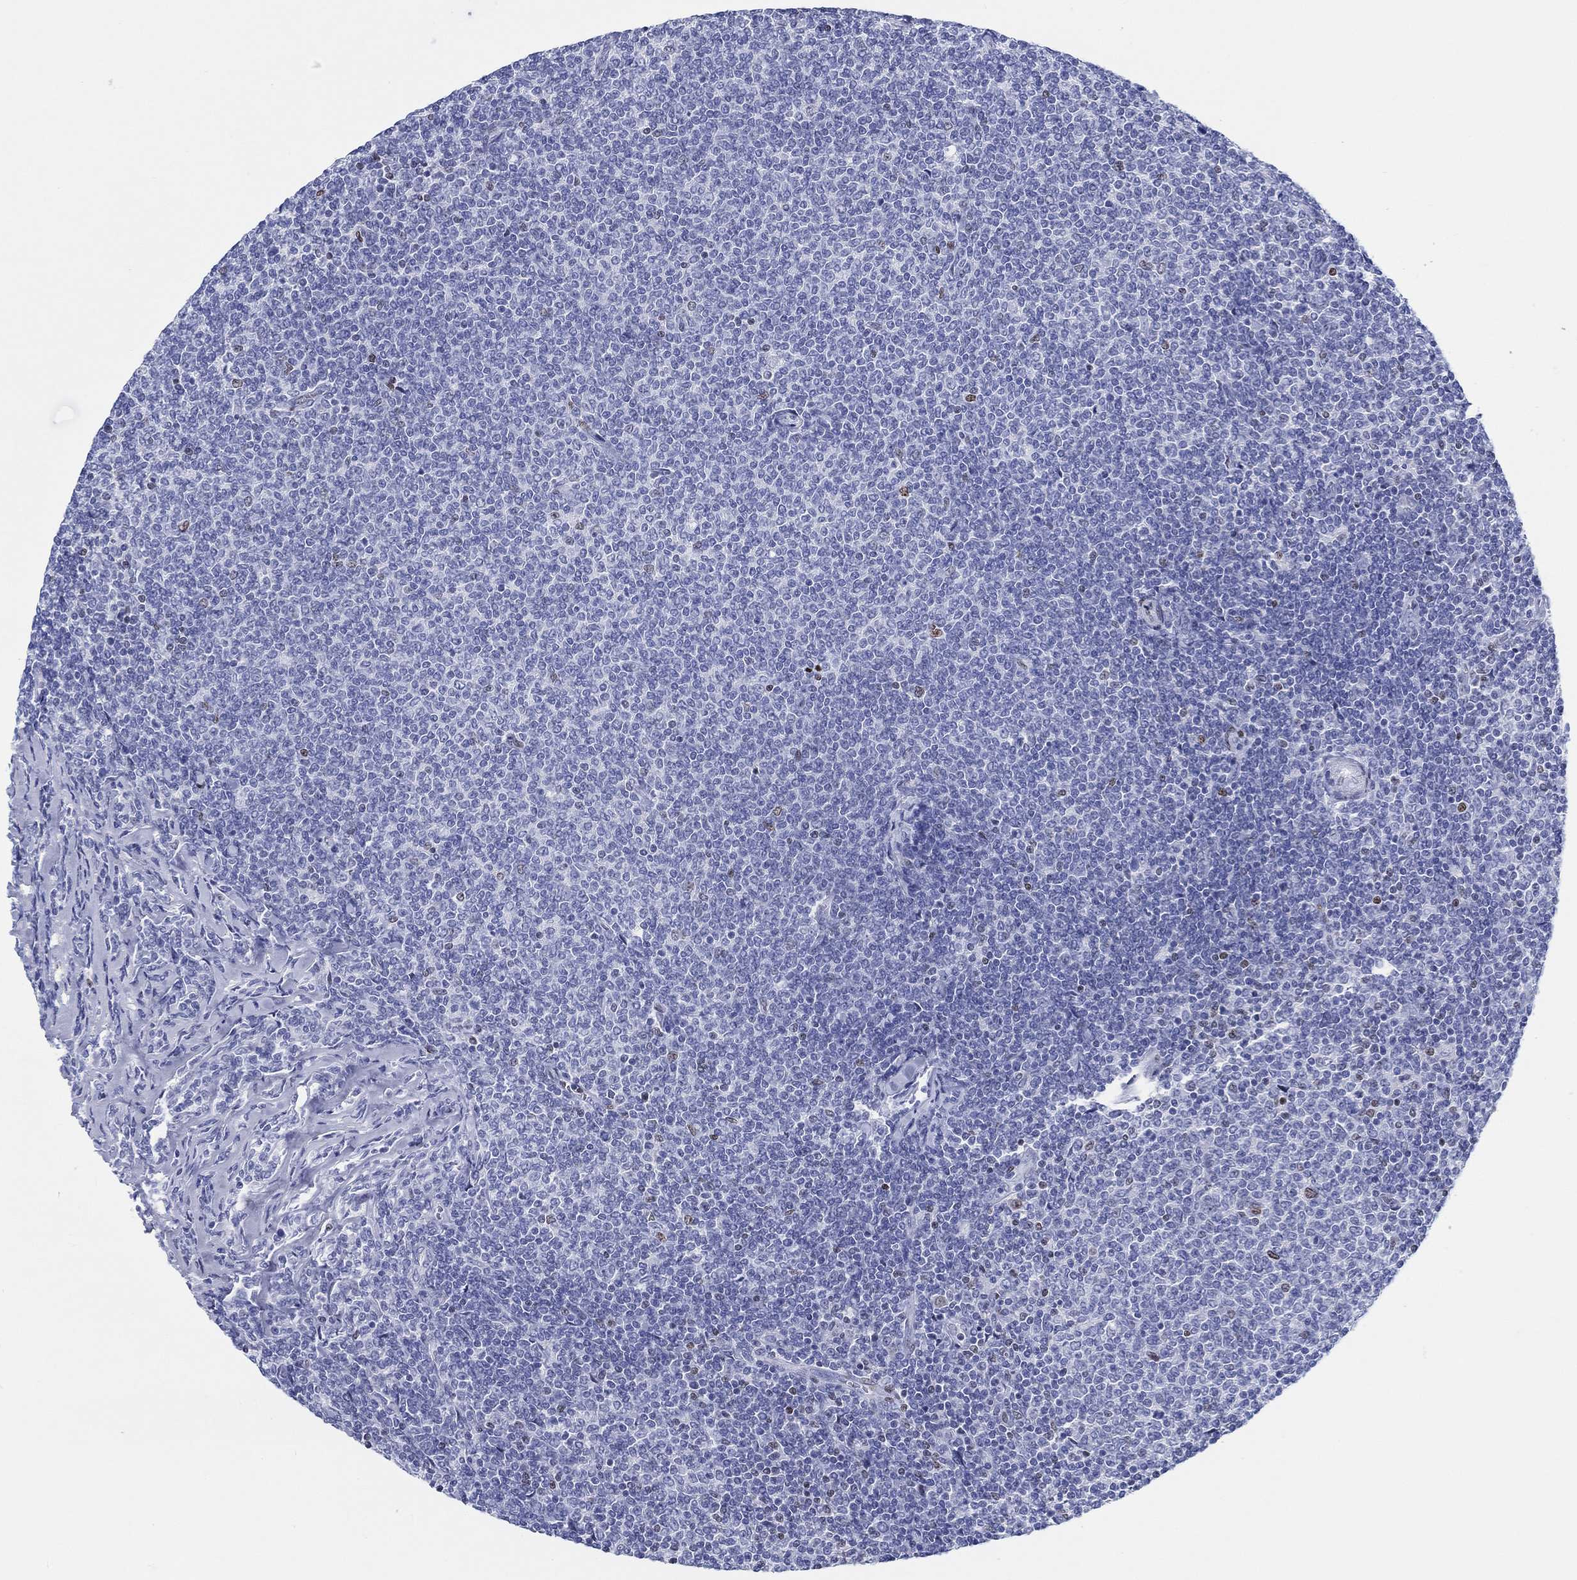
{"staining": {"intensity": "negative", "quantity": "none", "location": "none"}, "tissue": "lymphoma", "cell_type": "Tumor cells", "image_type": "cancer", "snomed": [{"axis": "morphology", "description": "Malignant lymphoma, non-Hodgkin's type, Low grade"}, {"axis": "topography", "description": "Lymph node"}], "caption": "Immunohistochemical staining of human malignant lymphoma, non-Hodgkin's type (low-grade) displays no significant expression in tumor cells.", "gene": "H1-1", "patient": {"sex": "male", "age": 52}}